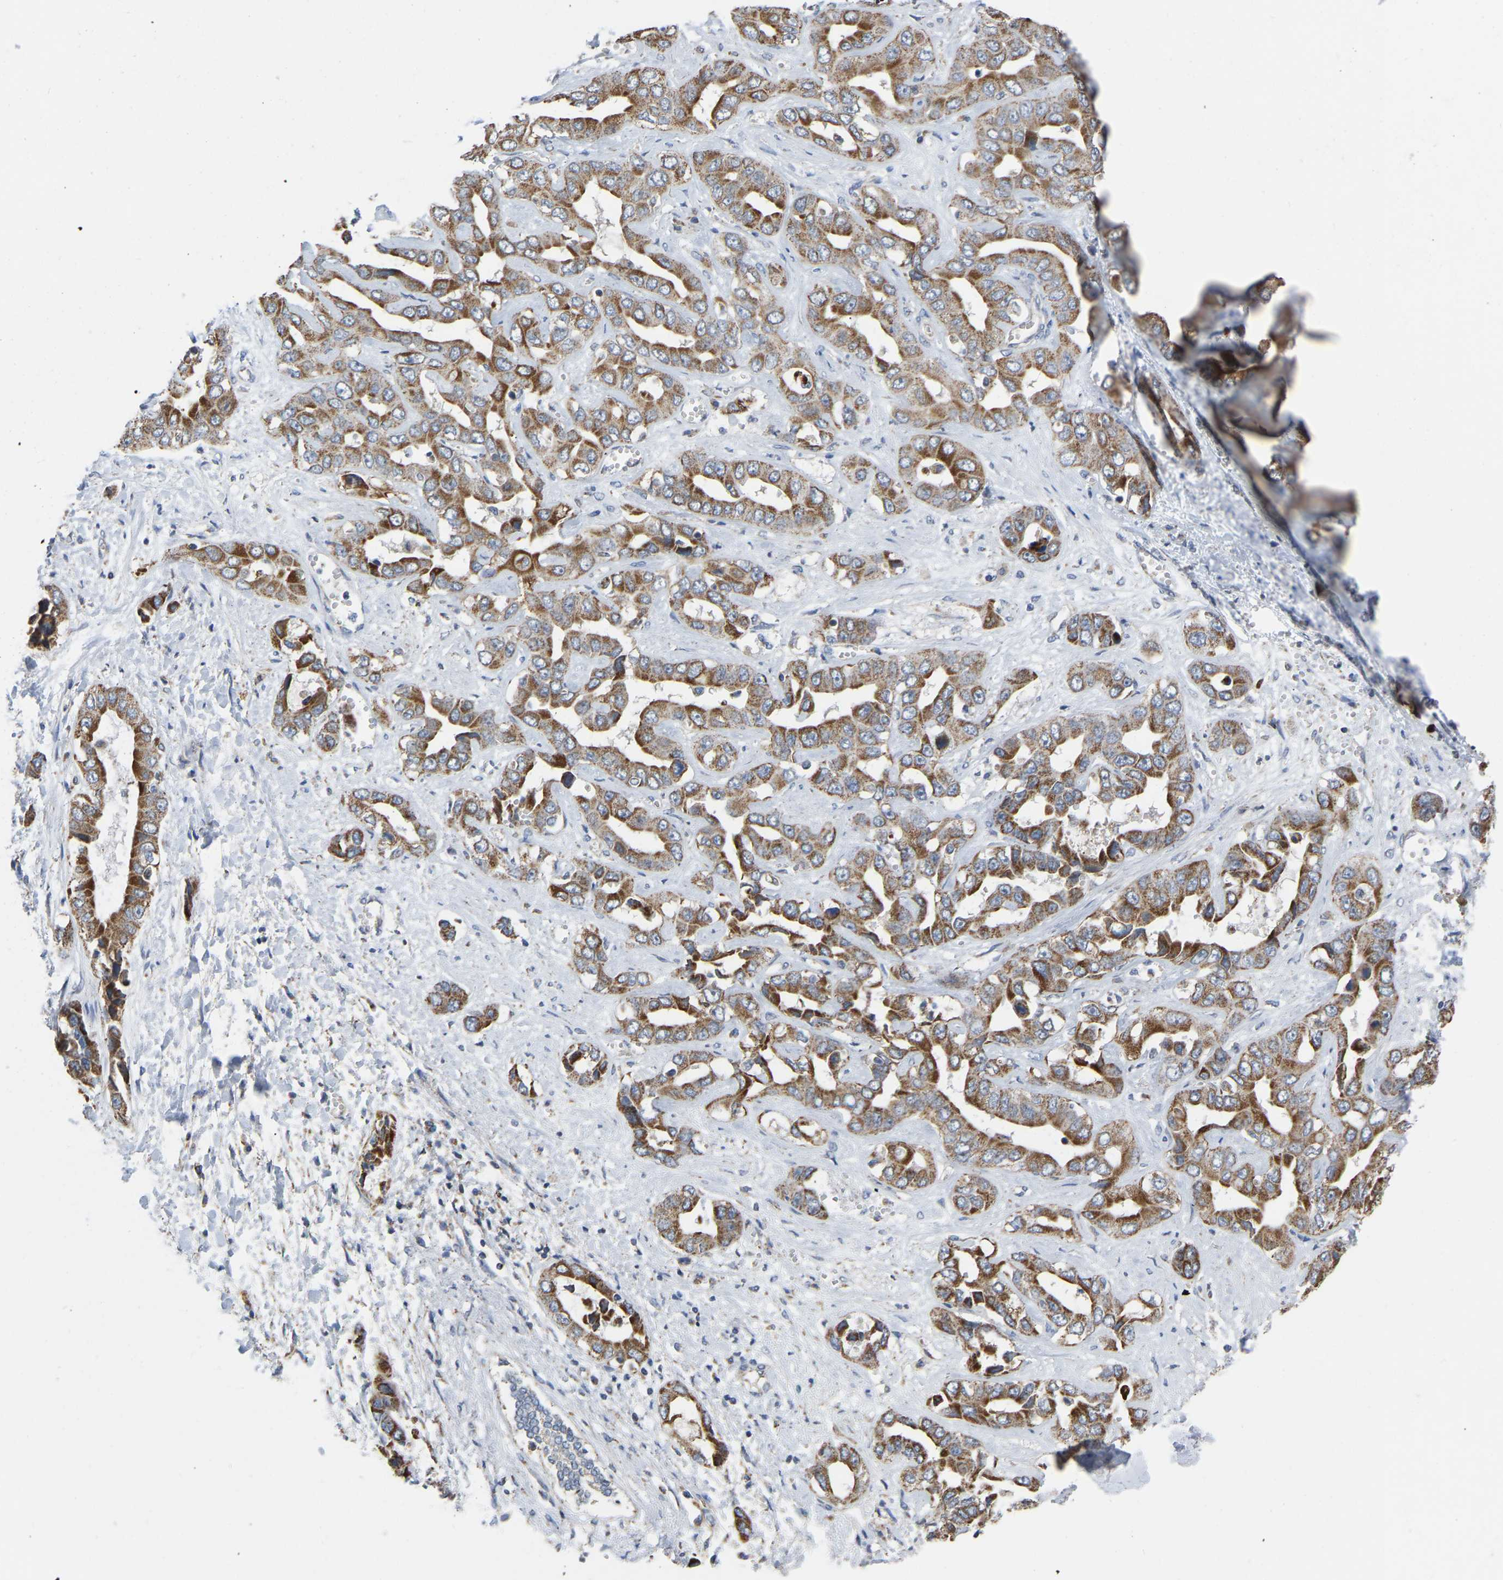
{"staining": {"intensity": "moderate", "quantity": ">75%", "location": "cytoplasmic/membranous"}, "tissue": "liver cancer", "cell_type": "Tumor cells", "image_type": "cancer", "snomed": [{"axis": "morphology", "description": "Cholangiocarcinoma"}, {"axis": "topography", "description": "Liver"}], "caption": "Immunohistochemistry (IHC) staining of cholangiocarcinoma (liver), which exhibits medium levels of moderate cytoplasmic/membranous positivity in approximately >75% of tumor cells indicating moderate cytoplasmic/membranous protein expression. The staining was performed using DAB (brown) for protein detection and nuclei were counterstained in hematoxylin (blue).", "gene": "BCL10", "patient": {"sex": "female", "age": 52}}